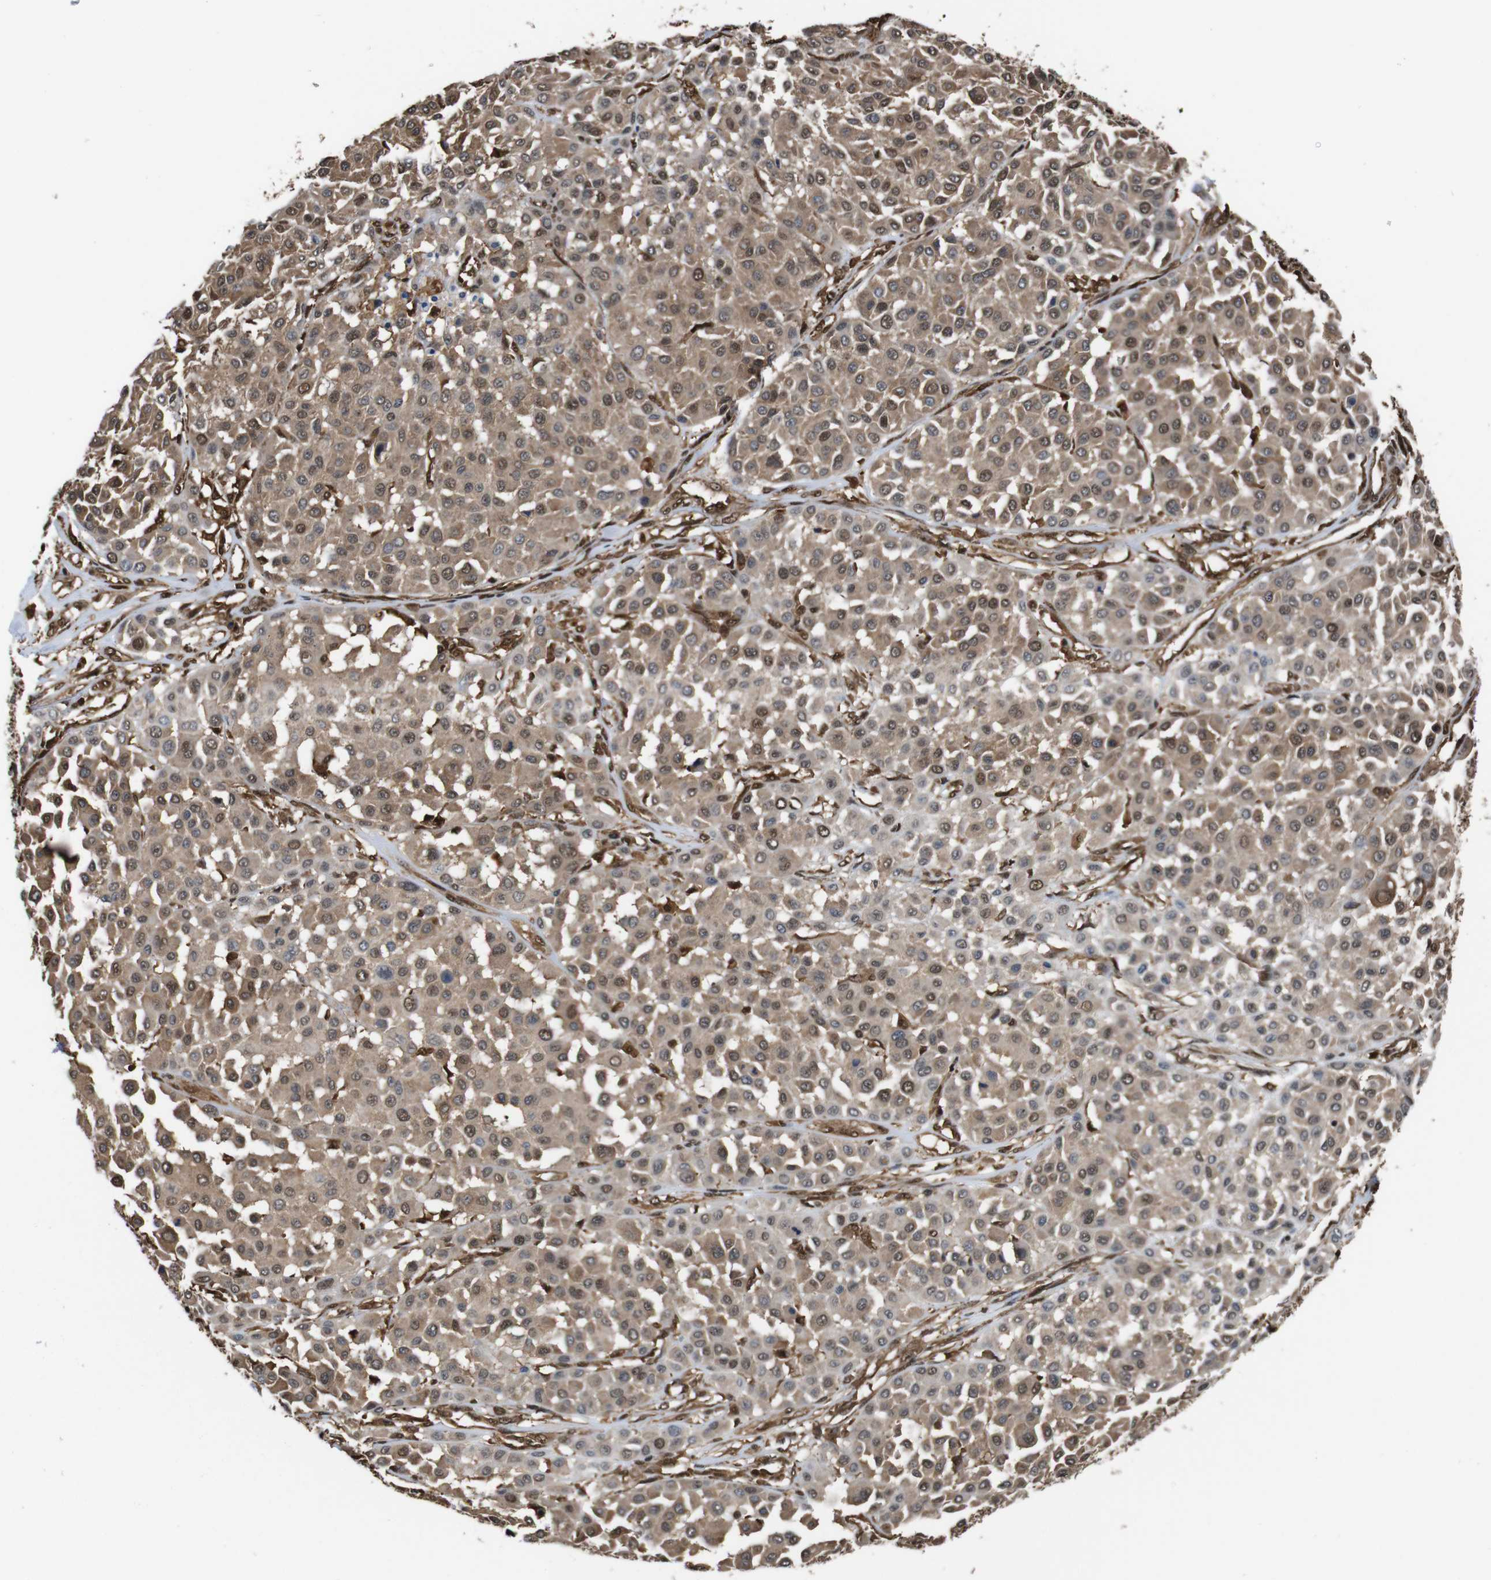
{"staining": {"intensity": "moderate", "quantity": ">75%", "location": "cytoplasmic/membranous,nuclear"}, "tissue": "melanoma", "cell_type": "Tumor cells", "image_type": "cancer", "snomed": [{"axis": "morphology", "description": "Malignant melanoma, Metastatic site"}, {"axis": "topography", "description": "Soft tissue"}], "caption": "IHC micrograph of neoplastic tissue: malignant melanoma (metastatic site) stained using IHC displays medium levels of moderate protein expression localized specifically in the cytoplasmic/membranous and nuclear of tumor cells, appearing as a cytoplasmic/membranous and nuclear brown color.", "gene": "VCP", "patient": {"sex": "male", "age": 41}}